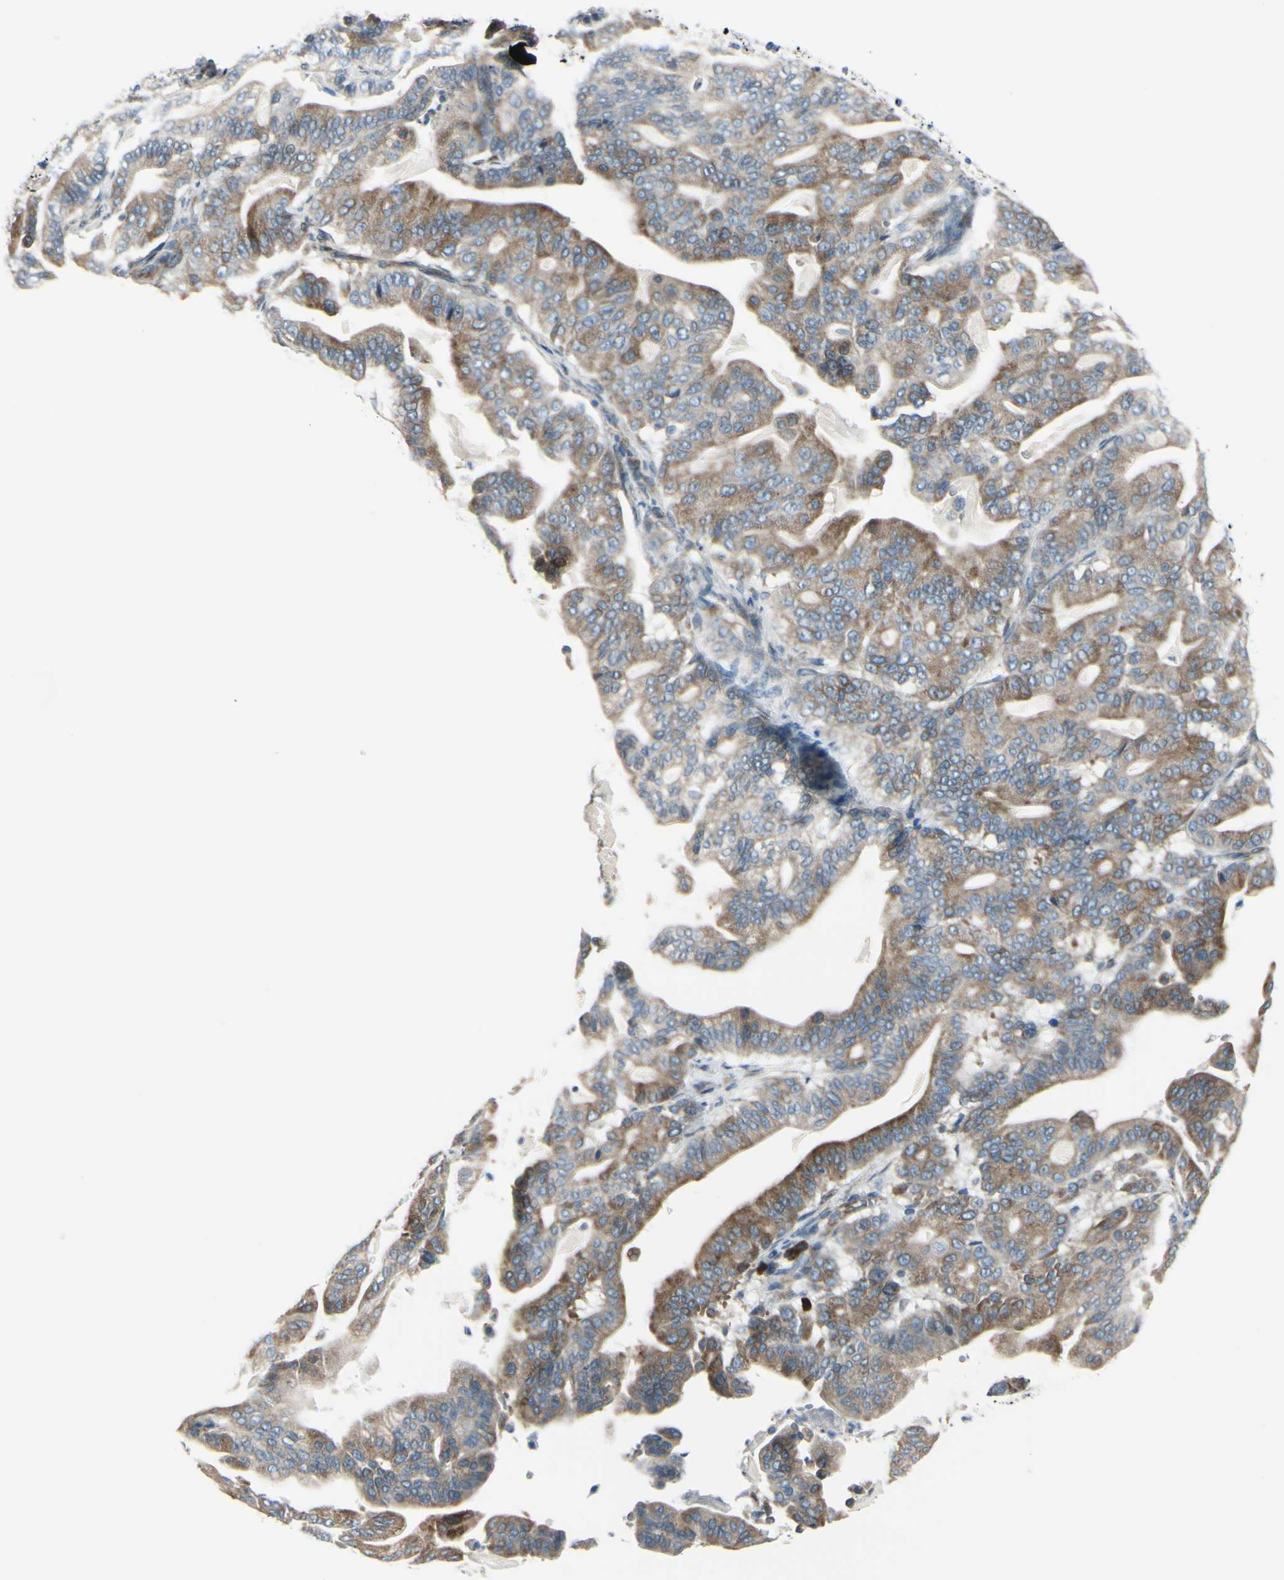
{"staining": {"intensity": "moderate", "quantity": ">75%", "location": "cytoplasmic/membranous"}, "tissue": "pancreatic cancer", "cell_type": "Tumor cells", "image_type": "cancer", "snomed": [{"axis": "morphology", "description": "Adenocarcinoma, NOS"}, {"axis": "topography", "description": "Pancreas"}], "caption": "Protein expression by IHC shows moderate cytoplasmic/membranous positivity in about >75% of tumor cells in pancreatic adenocarcinoma.", "gene": "SELENOS", "patient": {"sex": "male", "age": 63}}